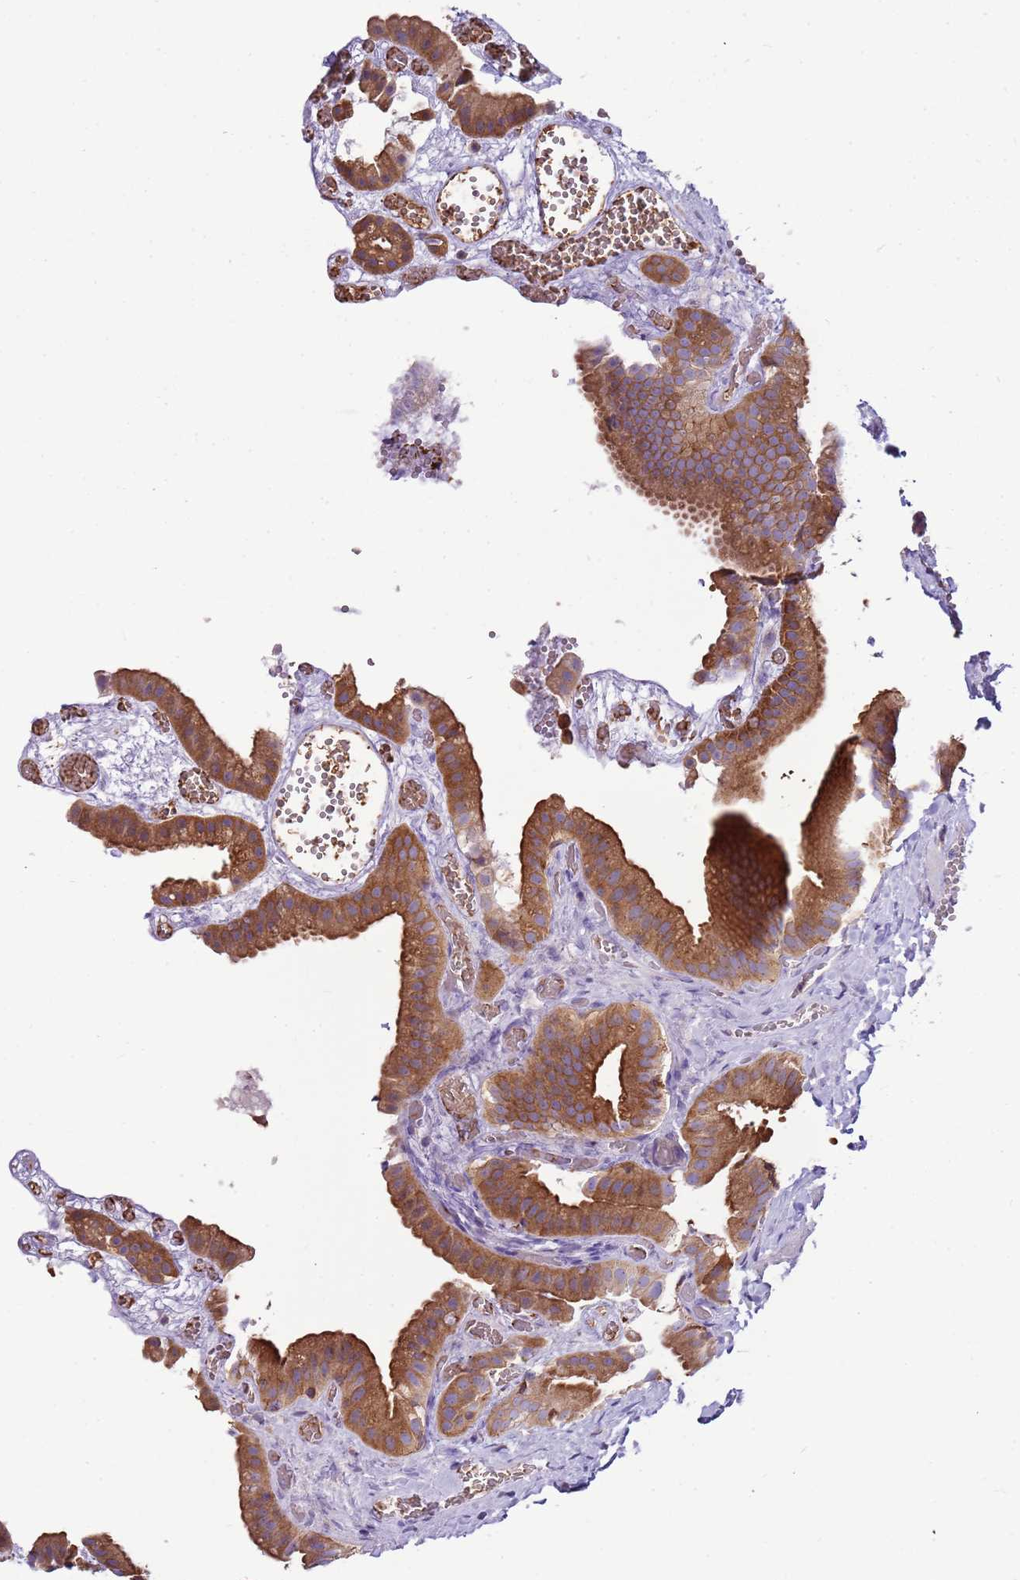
{"staining": {"intensity": "strong", "quantity": ">75%", "location": "cytoplasmic/membranous"}, "tissue": "gallbladder", "cell_type": "Glandular cells", "image_type": "normal", "snomed": [{"axis": "morphology", "description": "Normal tissue, NOS"}, {"axis": "topography", "description": "Gallbladder"}], "caption": "Immunohistochemical staining of benign human gallbladder demonstrates strong cytoplasmic/membranous protein expression in approximately >75% of glandular cells. The protein of interest is shown in brown color, while the nuclei are stained blue.", "gene": "ATXN2L", "patient": {"sex": "female", "age": 64}}